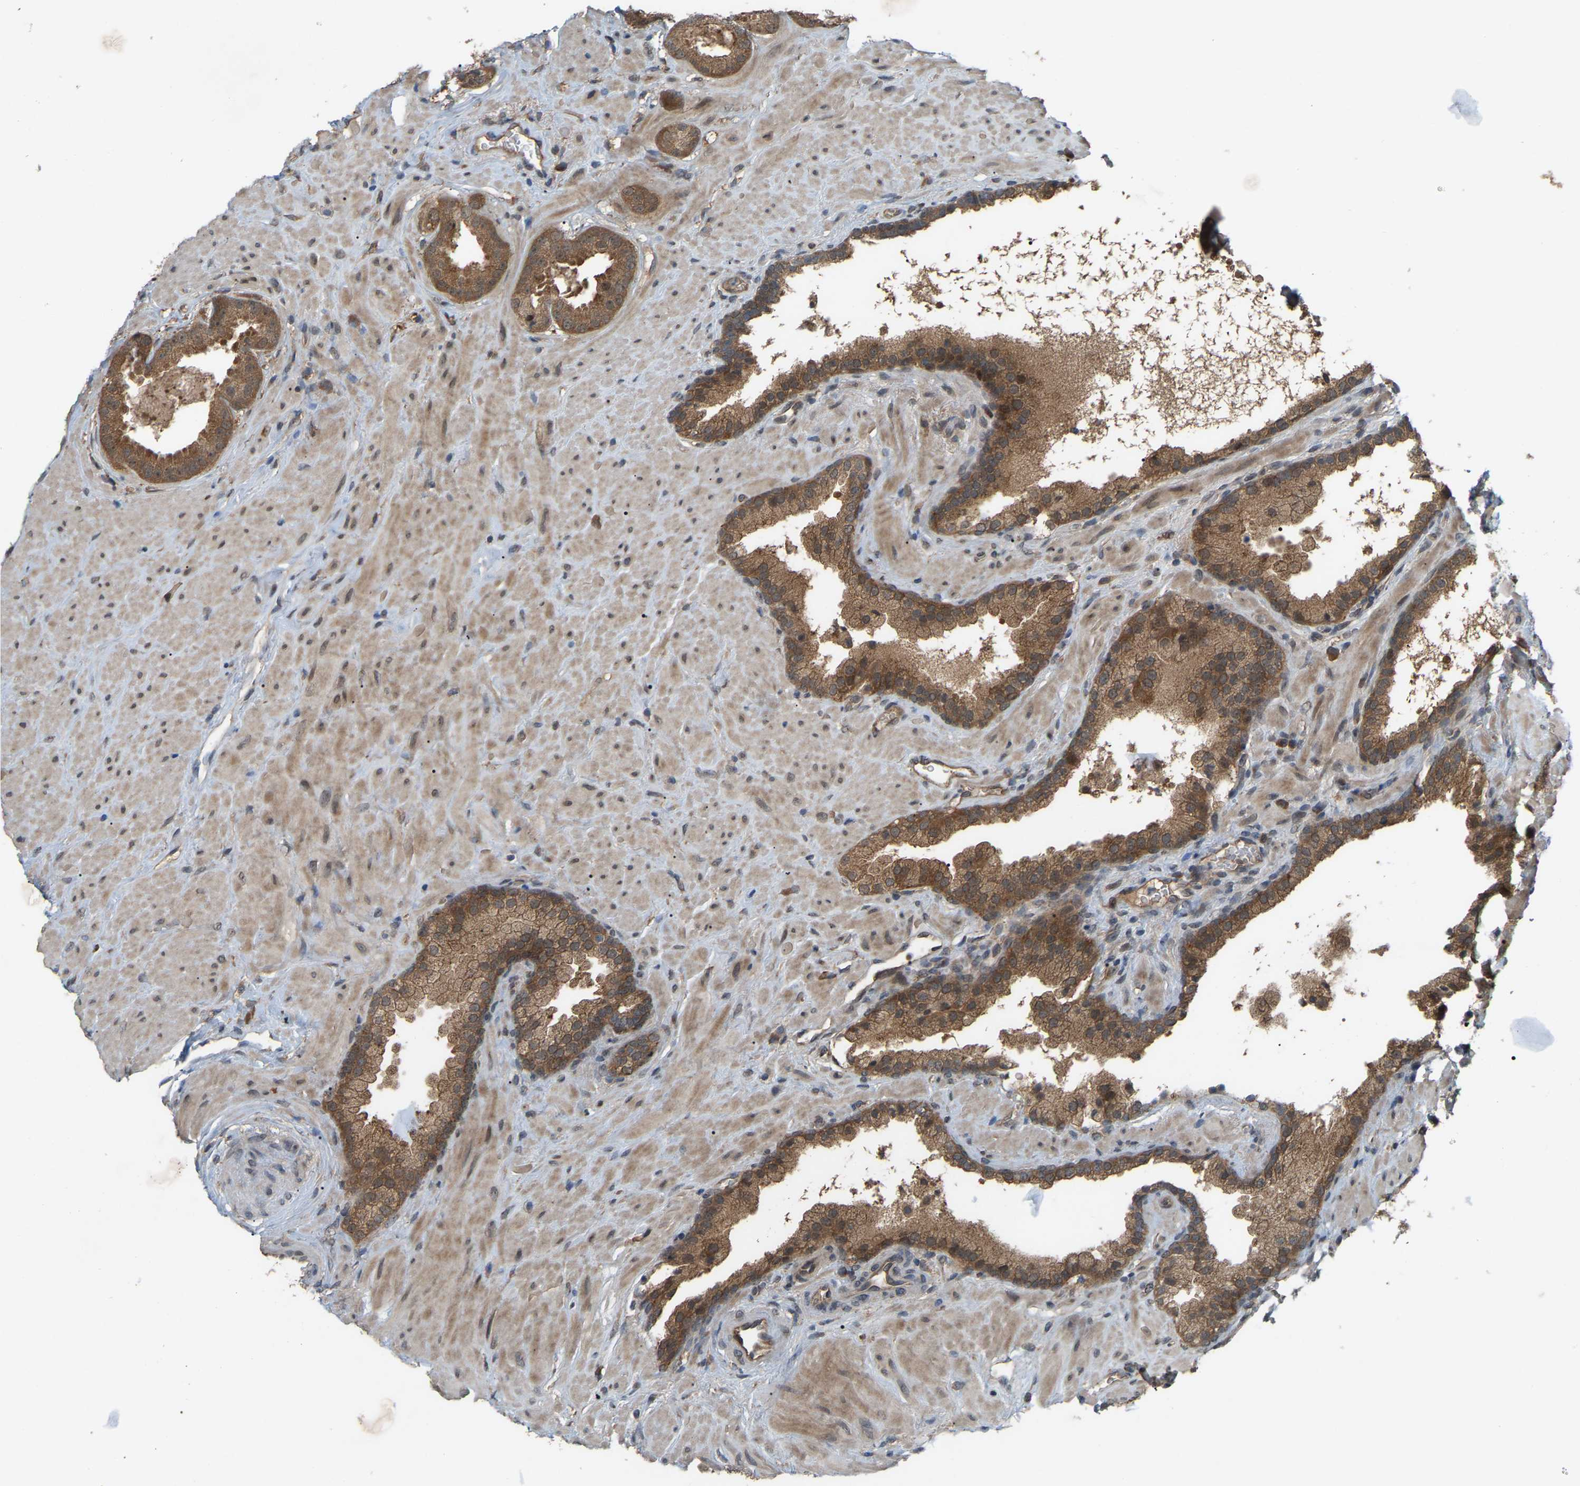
{"staining": {"intensity": "strong", "quantity": ">75%", "location": "cytoplasmic/membranous"}, "tissue": "prostate cancer", "cell_type": "Tumor cells", "image_type": "cancer", "snomed": [{"axis": "morphology", "description": "Adenocarcinoma, Low grade"}, {"axis": "topography", "description": "Prostate"}], "caption": "Protein expression by IHC demonstrates strong cytoplasmic/membranous expression in approximately >75% of tumor cells in prostate cancer.", "gene": "CROT", "patient": {"sex": "male", "age": 71}}